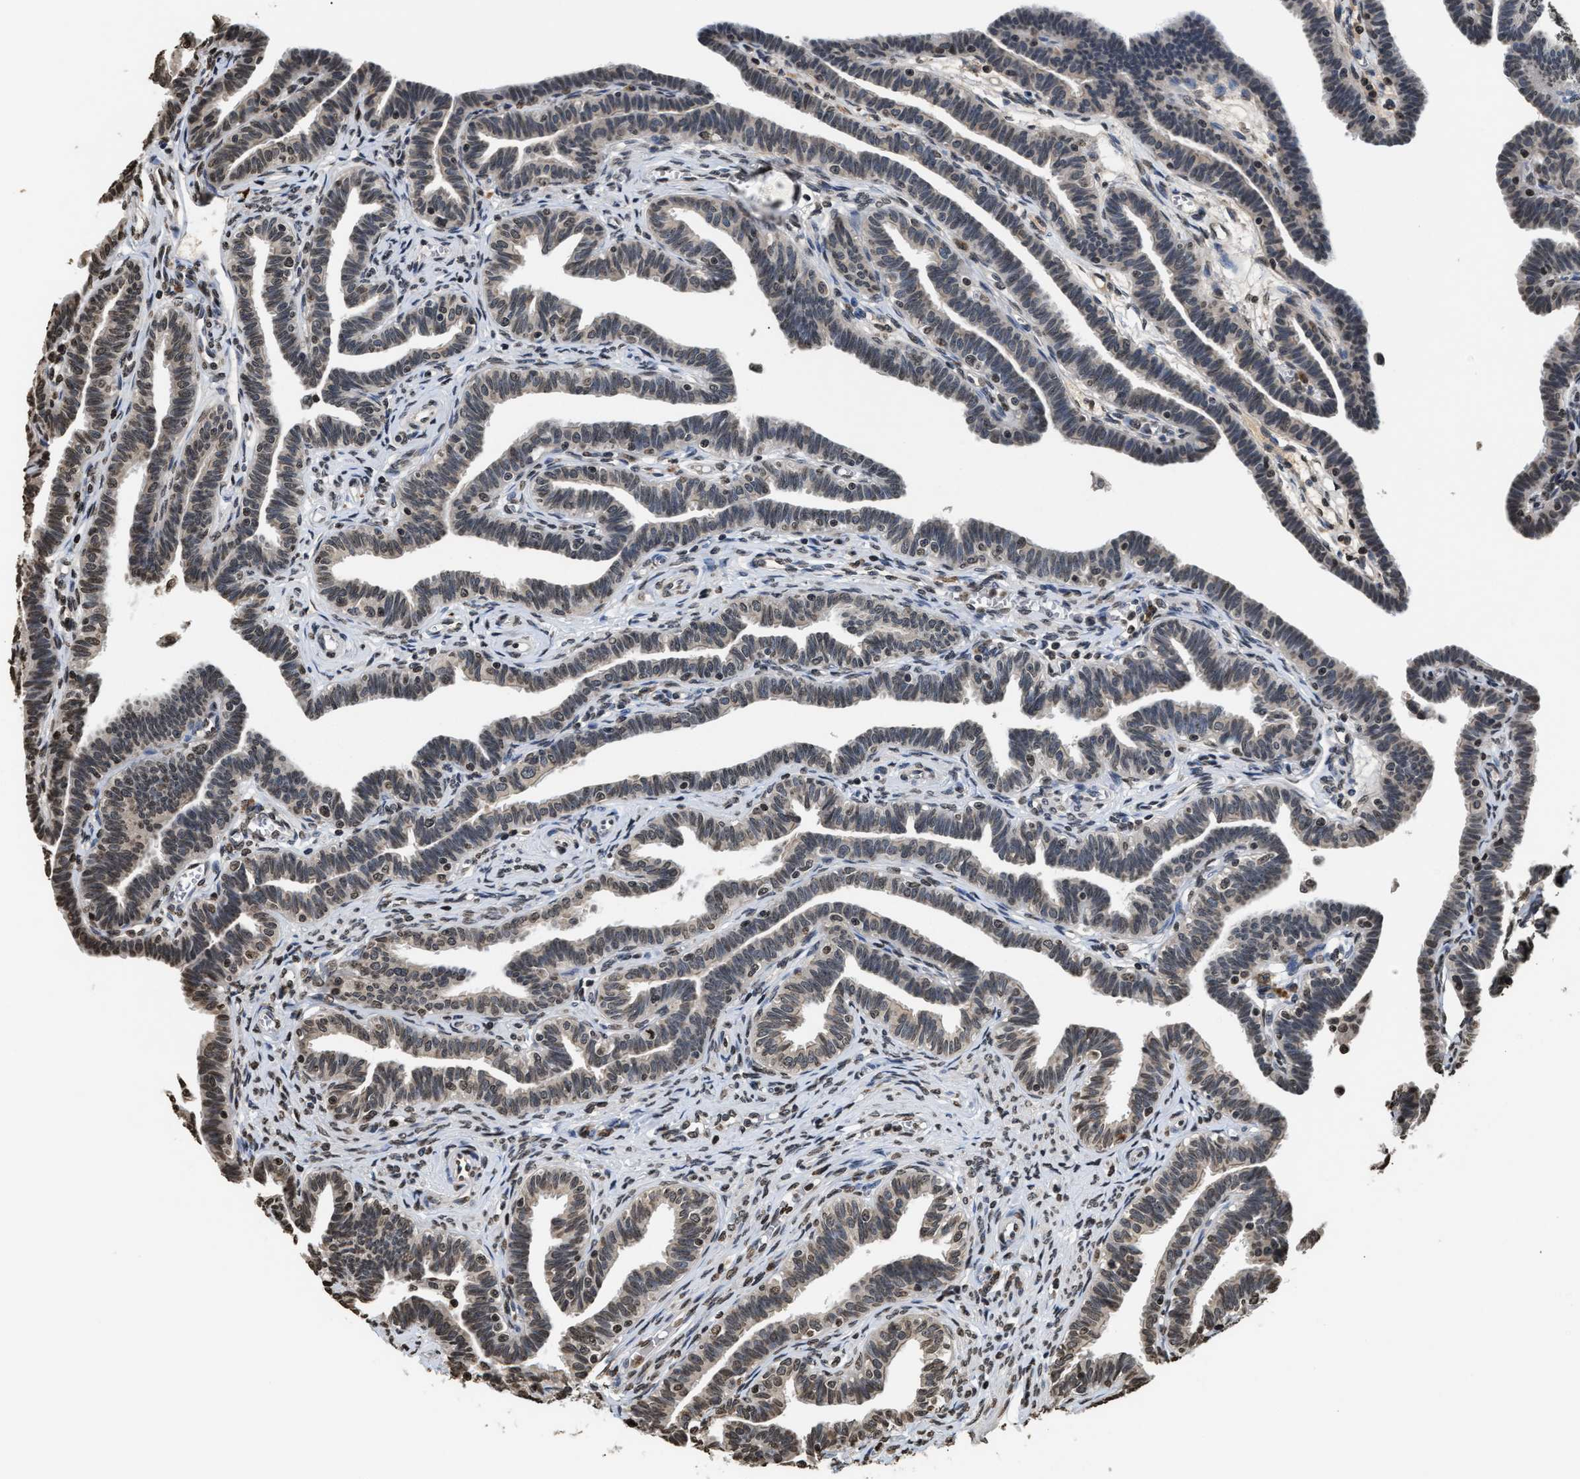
{"staining": {"intensity": "weak", "quantity": "<25%", "location": "nuclear"}, "tissue": "fallopian tube", "cell_type": "Glandular cells", "image_type": "normal", "snomed": [{"axis": "morphology", "description": "Normal tissue, NOS"}, {"axis": "topography", "description": "Fallopian tube"}, {"axis": "topography", "description": "Ovary"}], "caption": "A high-resolution histopathology image shows immunohistochemistry (IHC) staining of benign fallopian tube, which demonstrates no significant staining in glandular cells.", "gene": "DNASE1L3", "patient": {"sex": "female", "age": 23}}